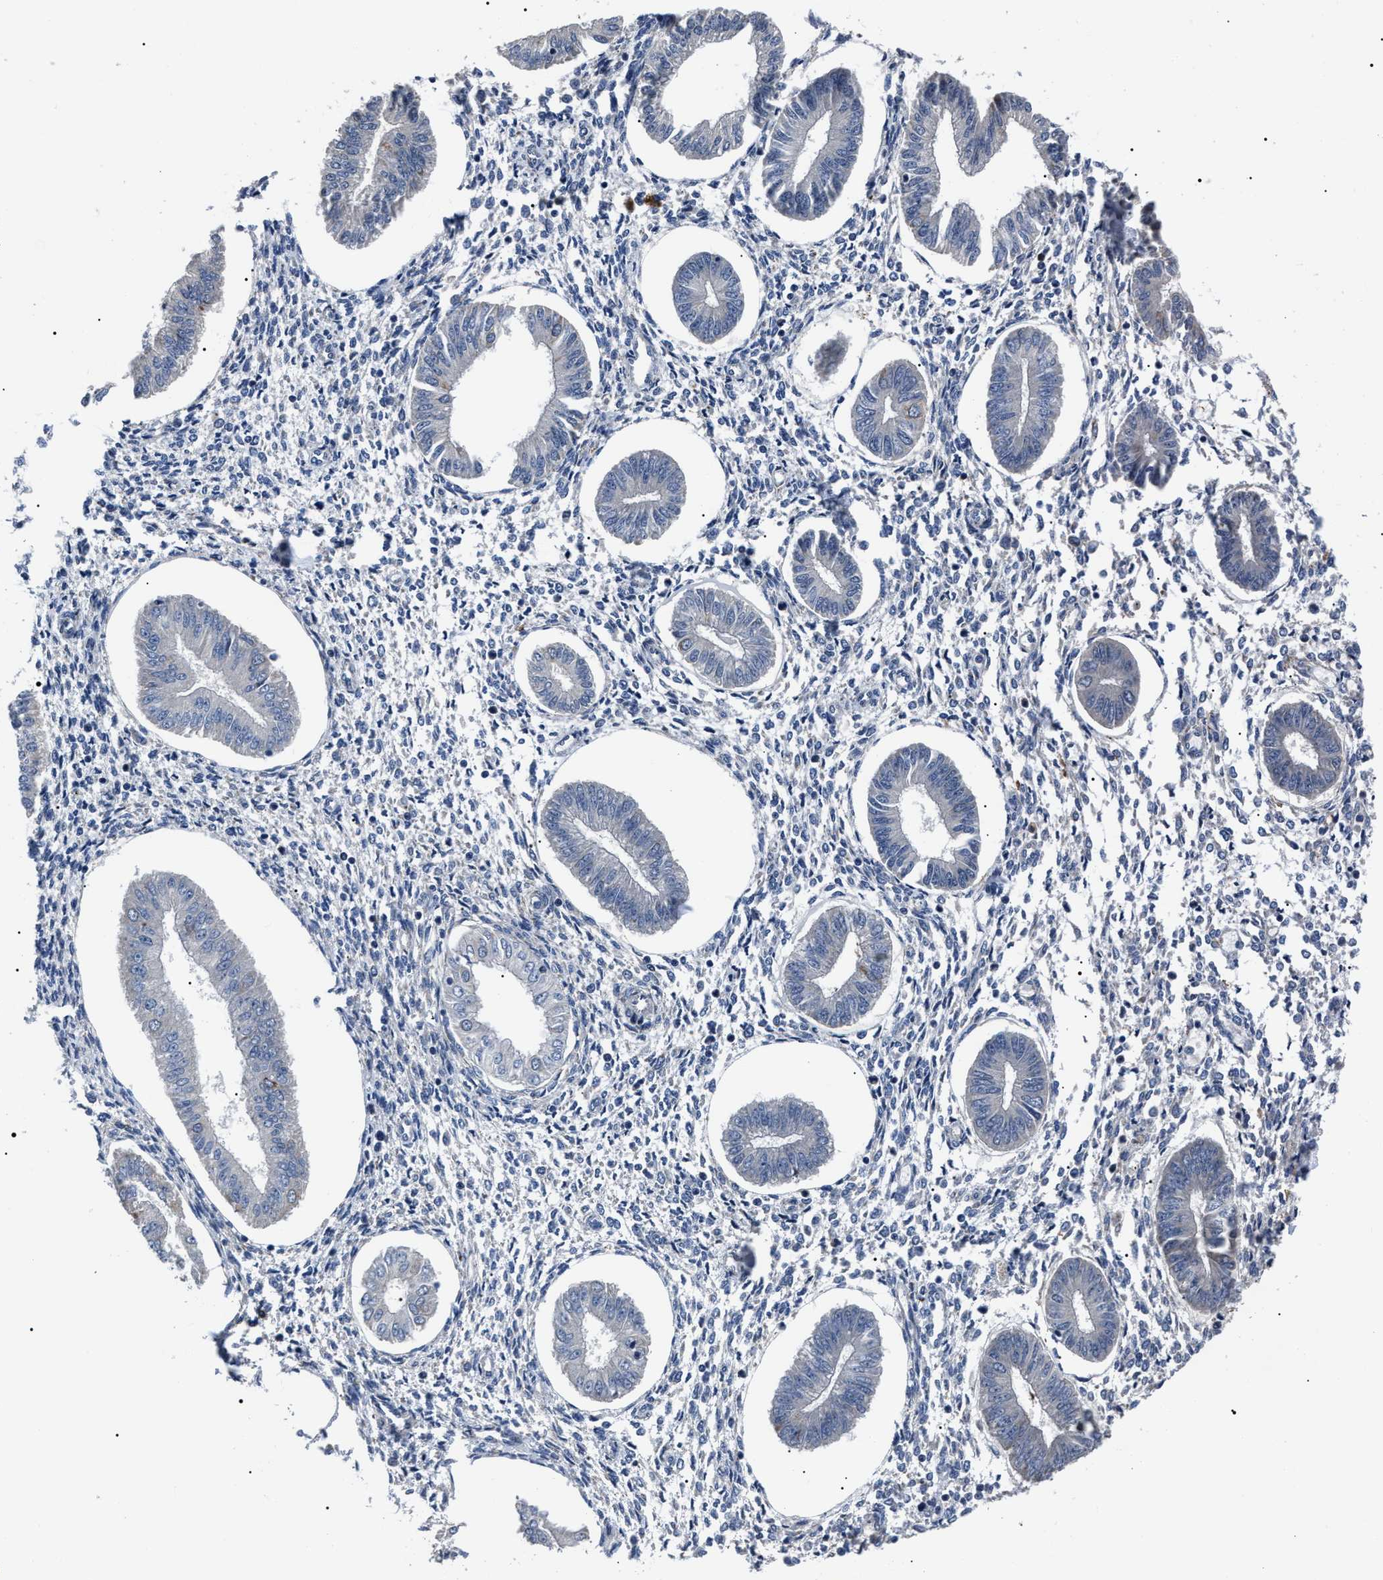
{"staining": {"intensity": "negative", "quantity": "none", "location": "none"}, "tissue": "endometrium", "cell_type": "Cells in endometrial stroma", "image_type": "normal", "snomed": [{"axis": "morphology", "description": "Normal tissue, NOS"}, {"axis": "topography", "description": "Endometrium"}], "caption": "A micrograph of human endometrium is negative for staining in cells in endometrial stroma.", "gene": "LRRC14", "patient": {"sex": "female", "age": 50}}